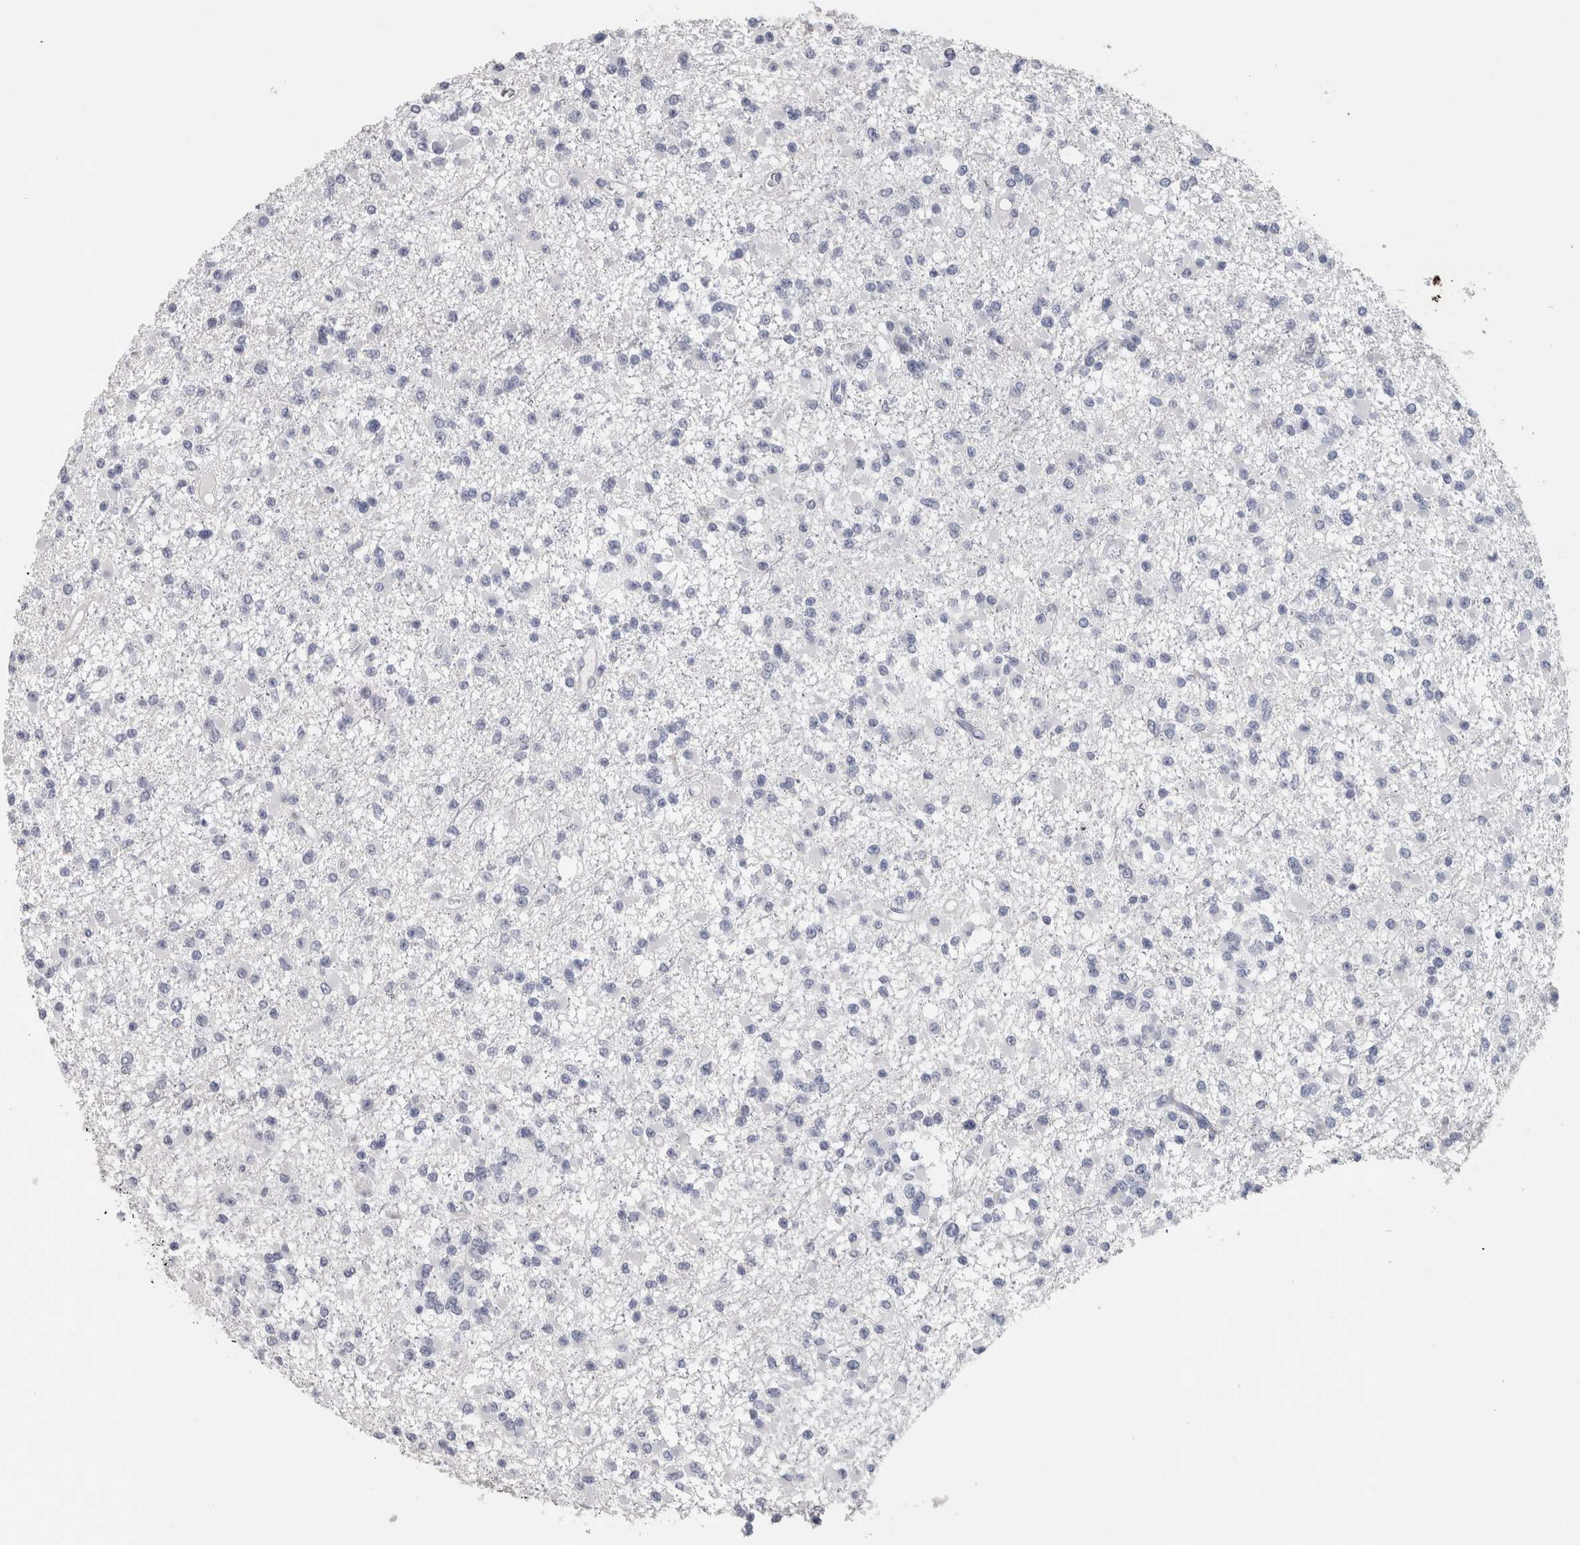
{"staining": {"intensity": "negative", "quantity": "none", "location": "none"}, "tissue": "glioma", "cell_type": "Tumor cells", "image_type": "cancer", "snomed": [{"axis": "morphology", "description": "Glioma, malignant, Low grade"}, {"axis": "topography", "description": "Brain"}], "caption": "DAB immunohistochemical staining of human low-grade glioma (malignant) exhibits no significant staining in tumor cells.", "gene": "CA8", "patient": {"sex": "female", "age": 22}}